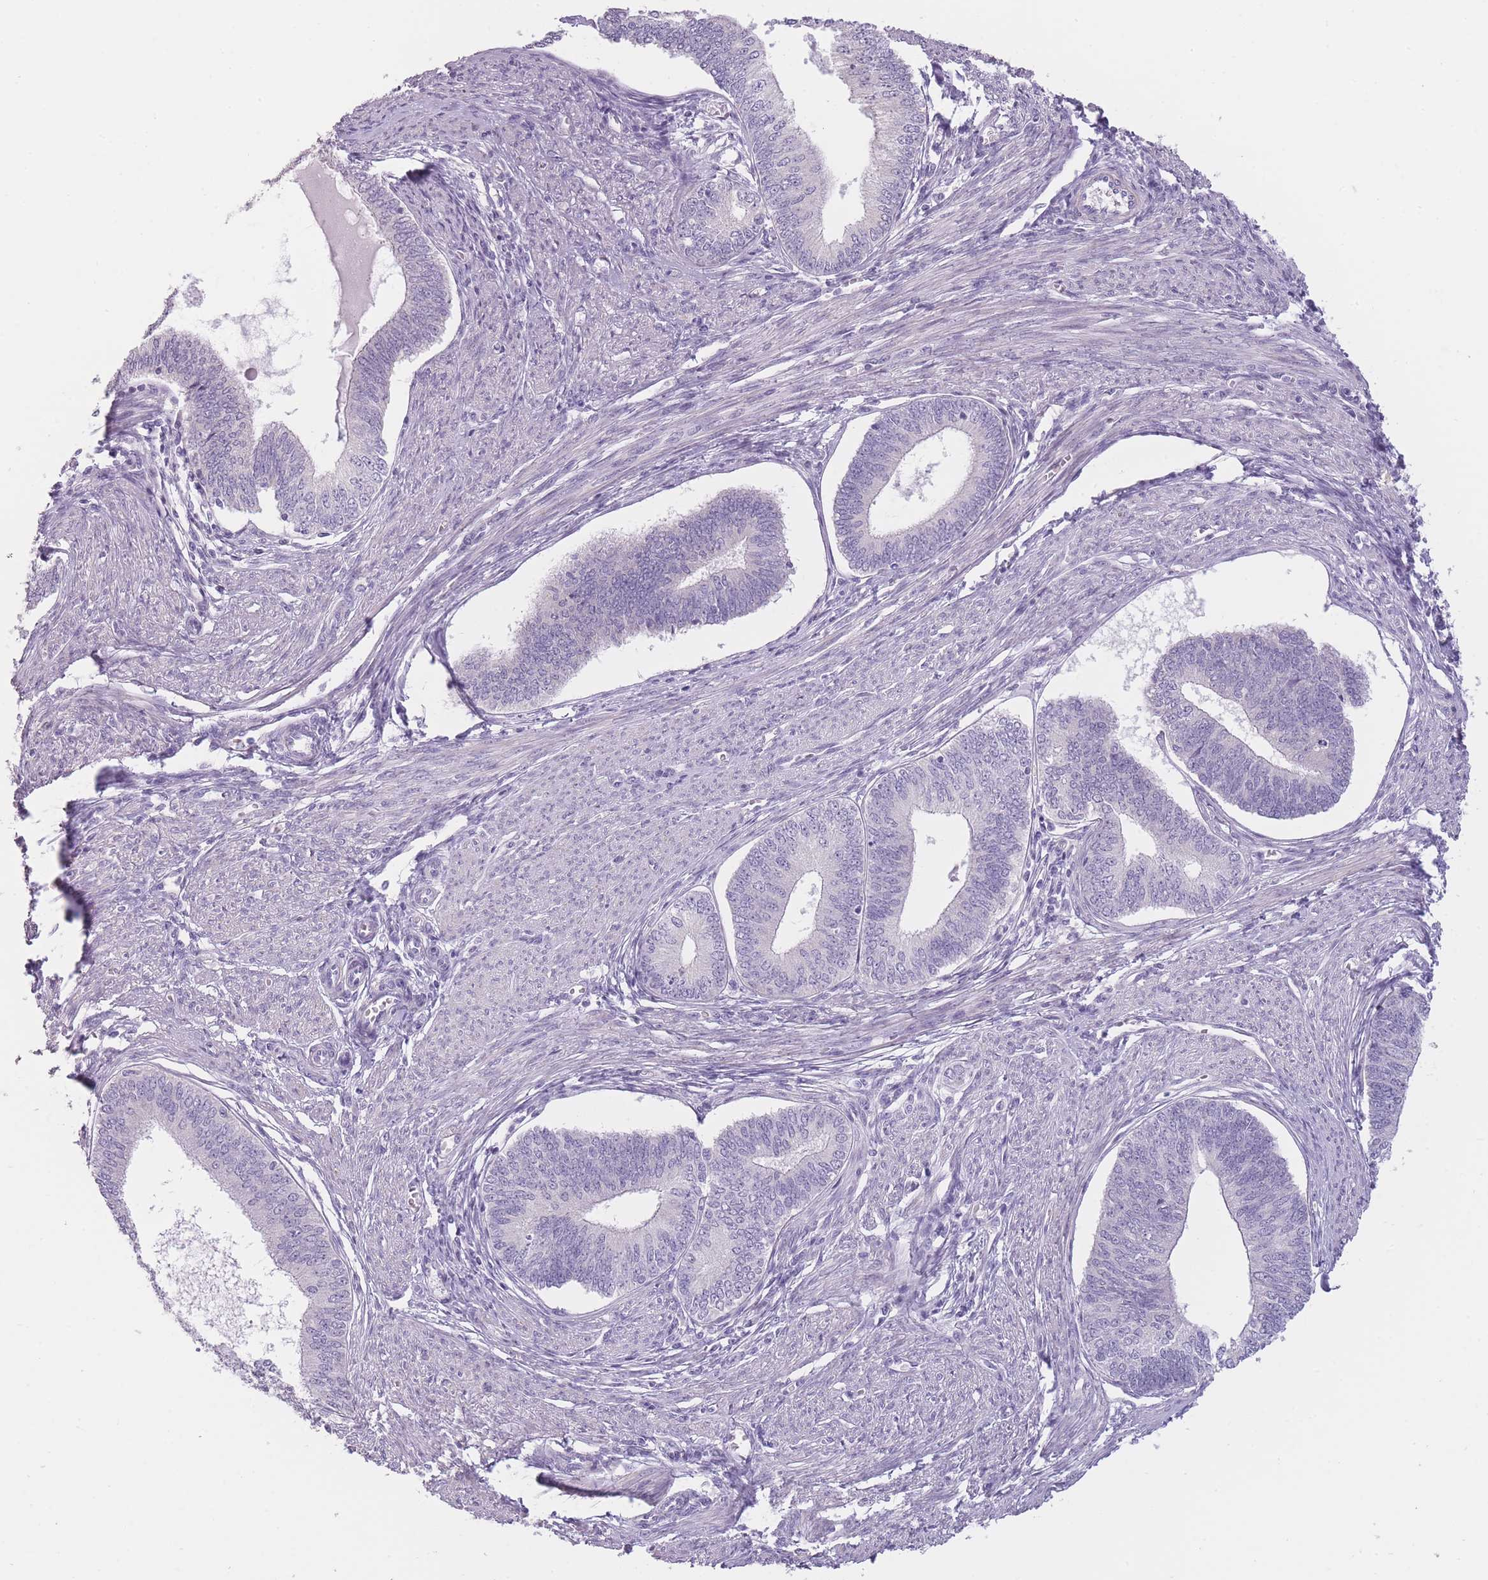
{"staining": {"intensity": "negative", "quantity": "none", "location": "none"}, "tissue": "endometrial cancer", "cell_type": "Tumor cells", "image_type": "cancer", "snomed": [{"axis": "morphology", "description": "Adenocarcinoma, NOS"}, {"axis": "topography", "description": "Endometrium"}], "caption": "This micrograph is of adenocarcinoma (endometrial) stained with IHC to label a protein in brown with the nuclei are counter-stained blue. There is no positivity in tumor cells. The staining is performed using DAB brown chromogen with nuclei counter-stained in using hematoxylin.", "gene": "TMEM236", "patient": {"sex": "female", "age": 68}}